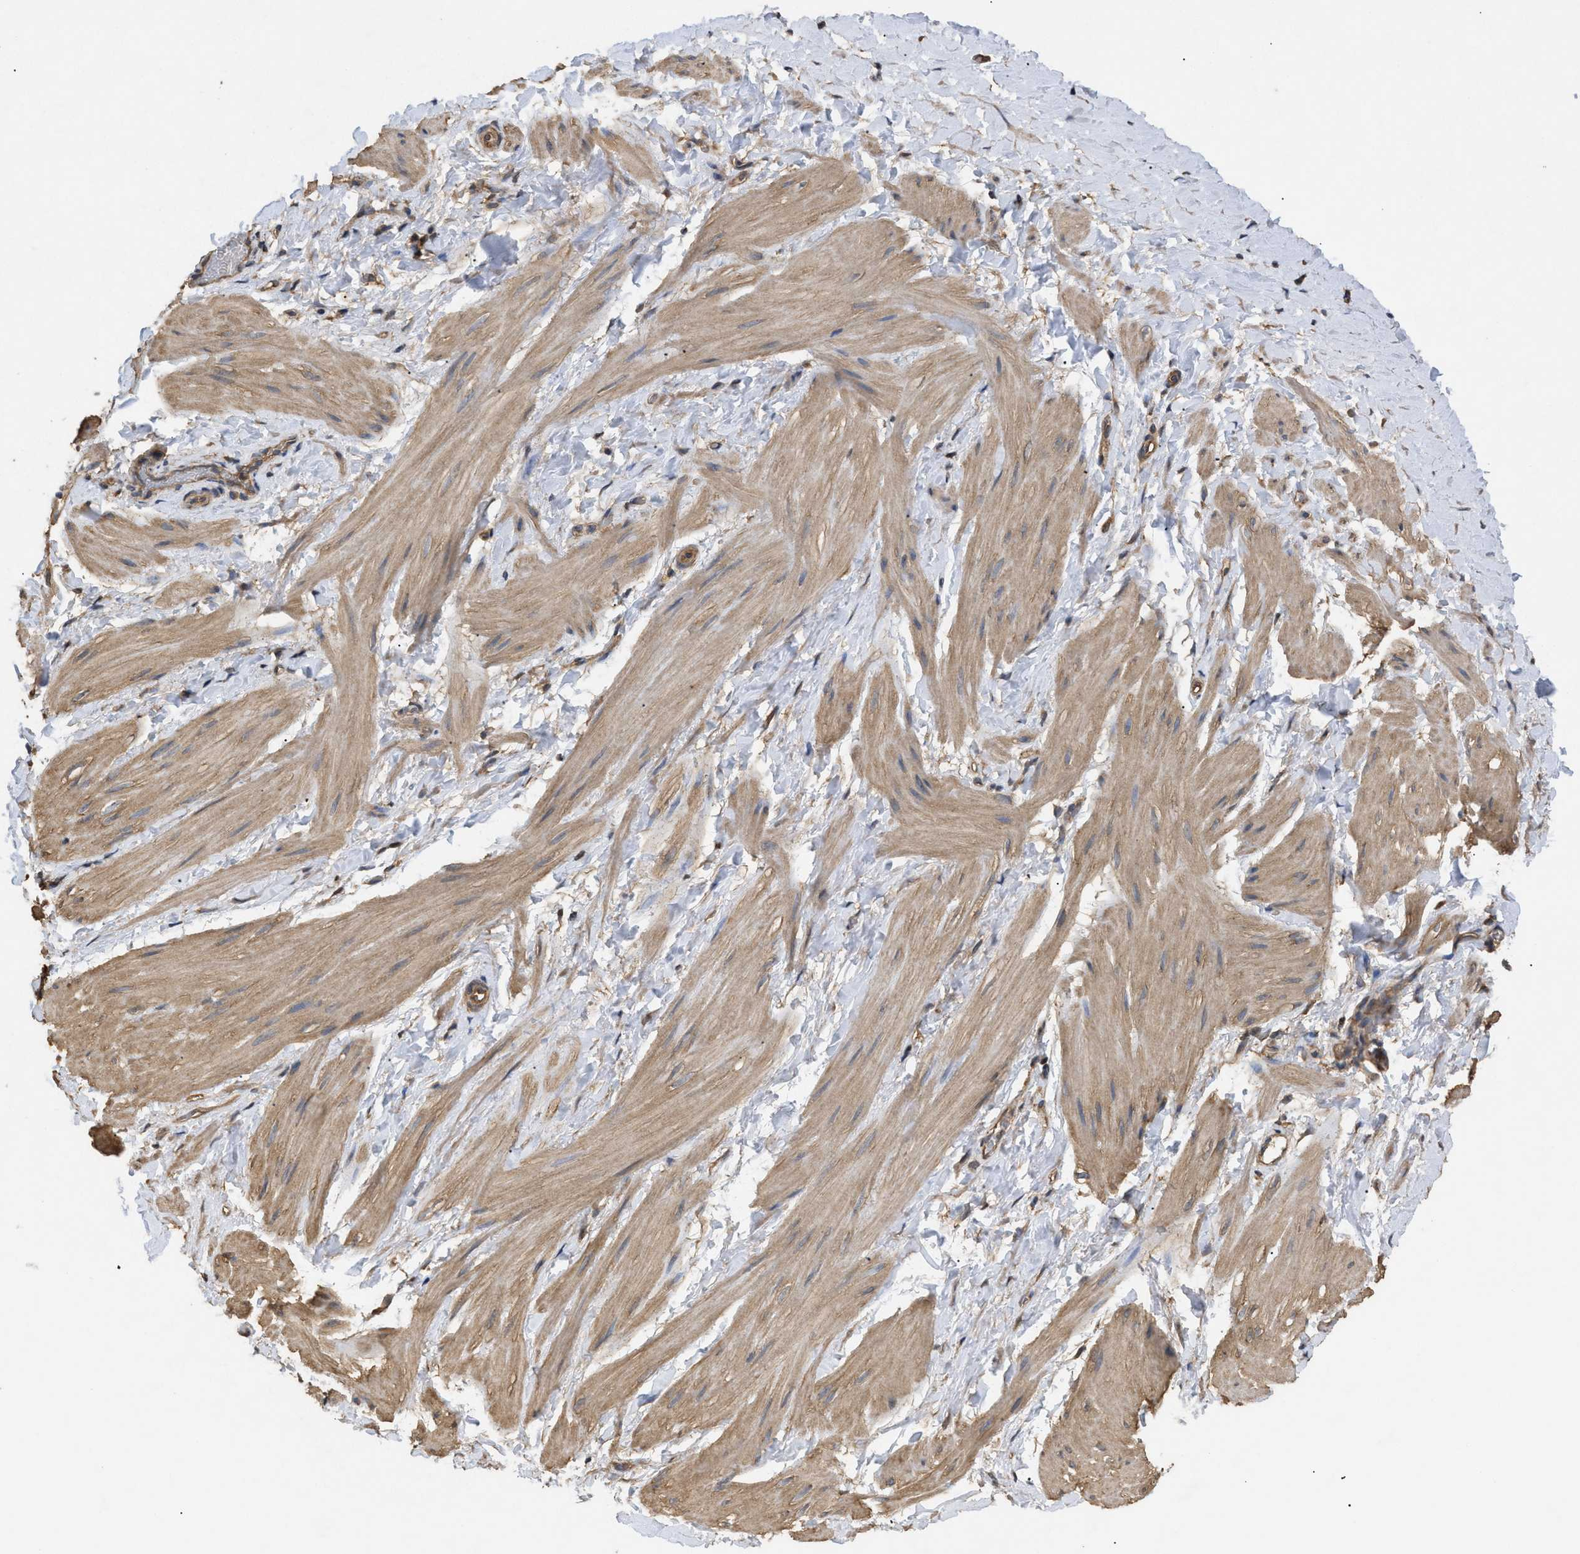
{"staining": {"intensity": "moderate", "quantity": ">75%", "location": "cytoplasmic/membranous"}, "tissue": "smooth muscle", "cell_type": "Smooth muscle cells", "image_type": "normal", "snomed": [{"axis": "morphology", "description": "Normal tissue, NOS"}, {"axis": "topography", "description": "Smooth muscle"}], "caption": "Human smooth muscle stained with a brown dye exhibits moderate cytoplasmic/membranous positive positivity in about >75% of smooth muscle cells.", "gene": "CALM1", "patient": {"sex": "male", "age": 16}}